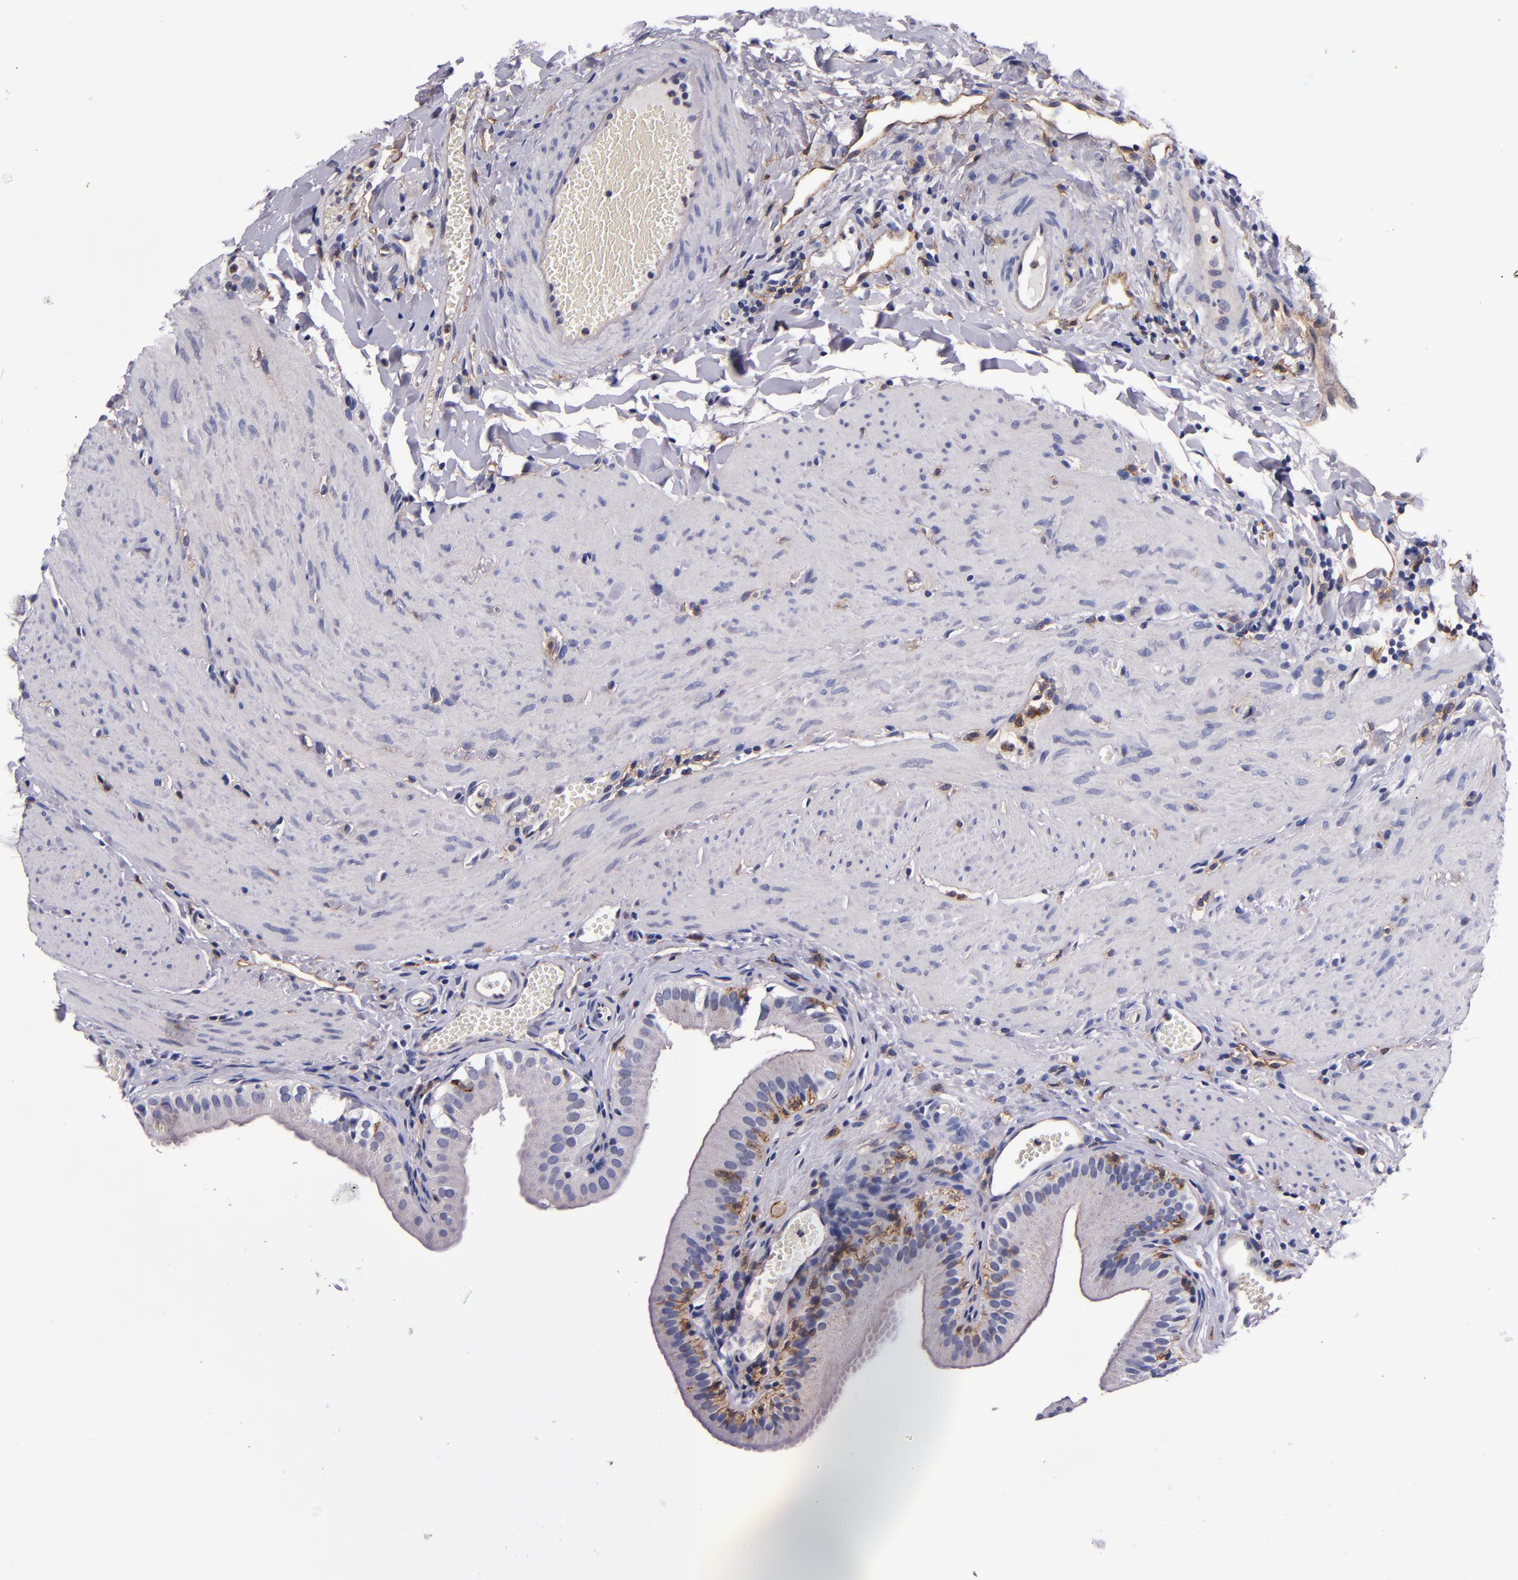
{"staining": {"intensity": "strong", "quantity": "25%-75%", "location": "cytoplasmic/membranous"}, "tissue": "gallbladder", "cell_type": "Glandular cells", "image_type": "normal", "snomed": [{"axis": "morphology", "description": "Normal tissue, NOS"}, {"axis": "topography", "description": "Gallbladder"}], "caption": "The immunohistochemical stain shows strong cytoplasmic/membranous positivity in glandular cells of benign gallbladder.", "gene": "SIRPA", "patient": {"sex": "female", "age": 24}}